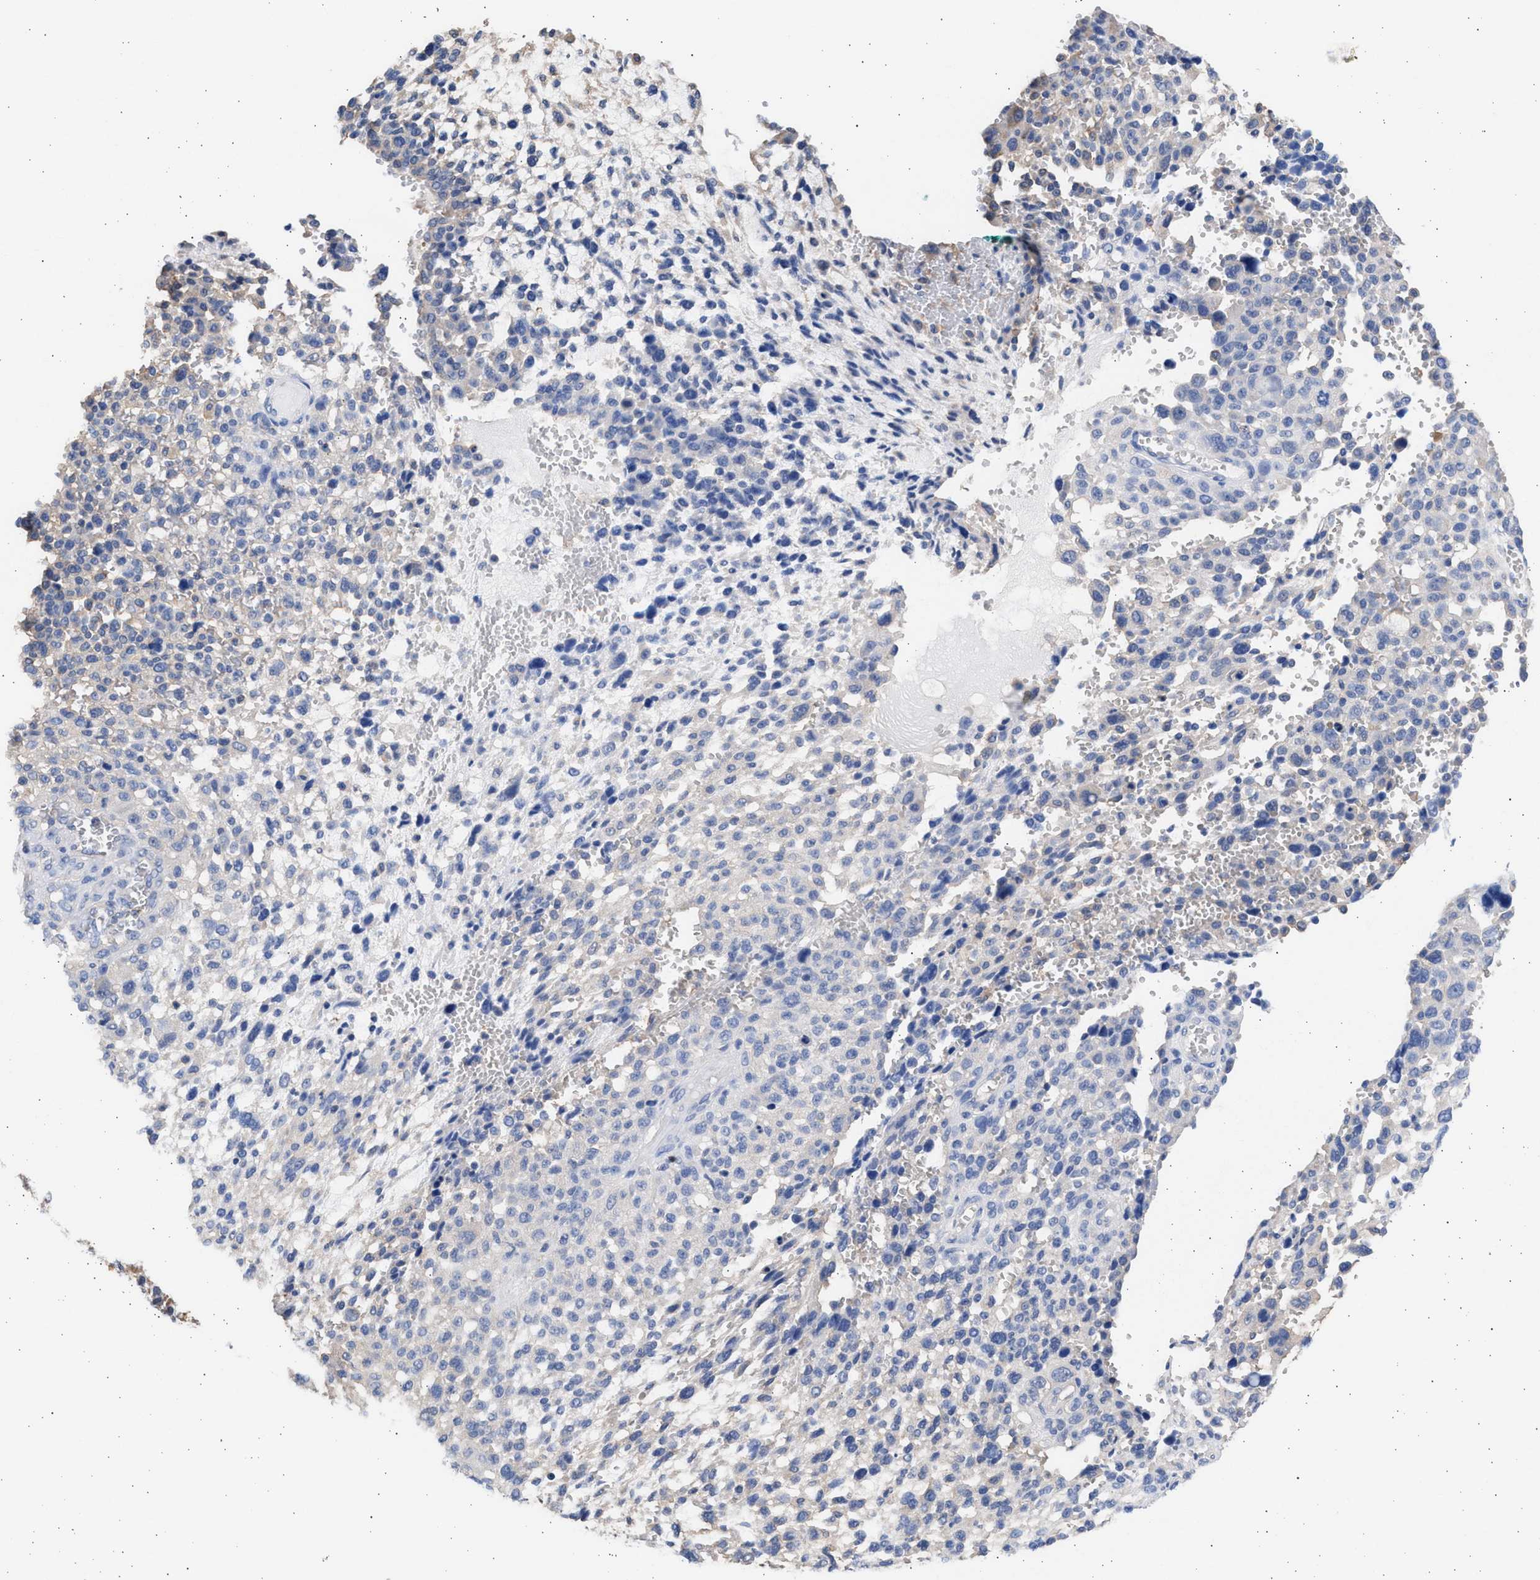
{"staining": {"intensity": "negative", "quantity": "none", "location": "none"}, "tissue": "melanoma", "cell_type": "Tumor cells", "image_type": "cancer", "snomed": [{"axis": "morphology", "description": "Malignant melanoma, NOS"}, {"axis": "topography", "description": "Skin"}], "caption": "Immunohistochemistry (IHC) micrograph of neoplastic tissue: human malignant melanoma stained with DAB (3,3'-diaminobenzidine) demonstrates no significant protein positivity in tumor cells.", "gene": "ALDOC", "patient": {"sex": "female", "age": 55}}